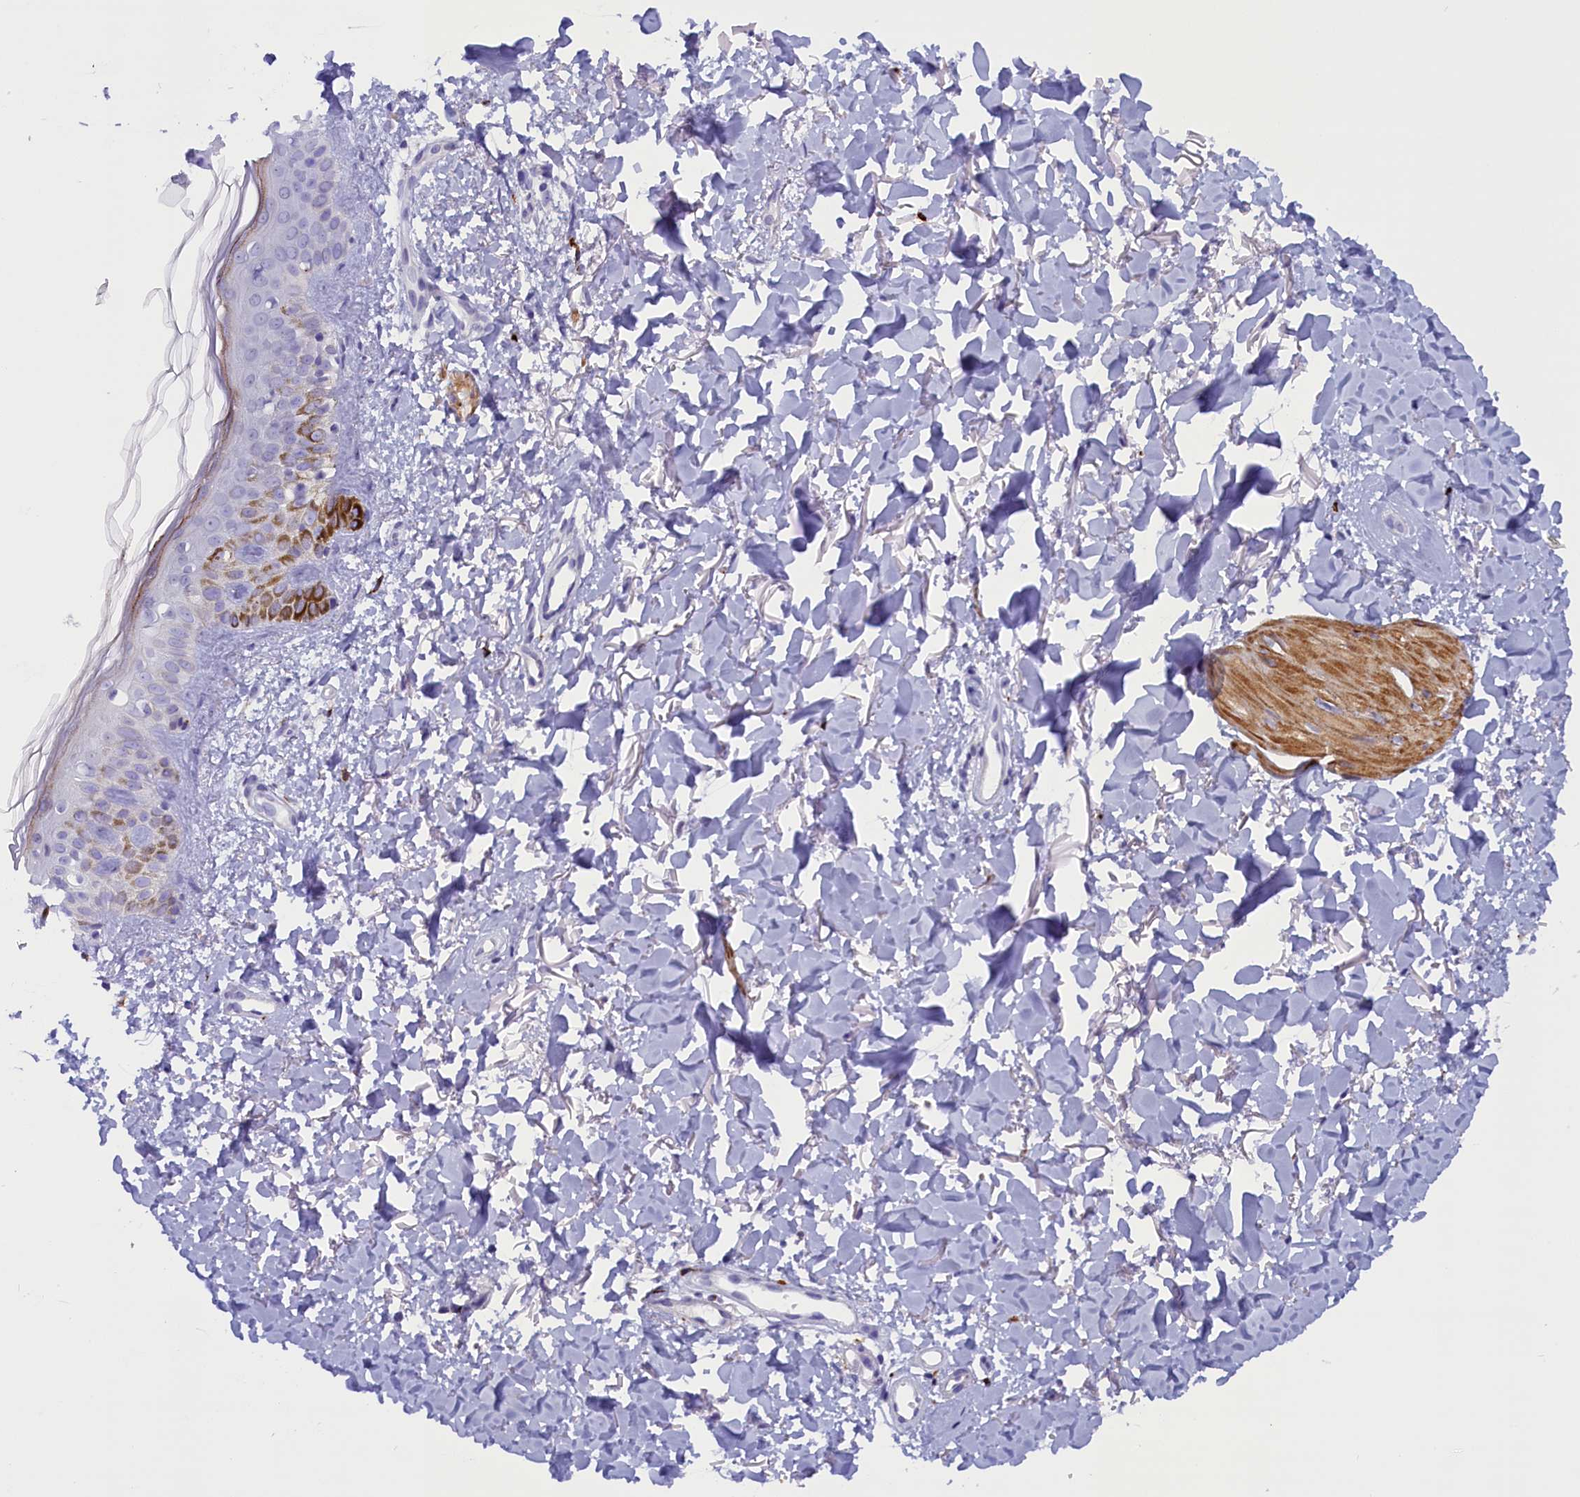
{"staining": {"intensity": "negative", "quantity": "none", "location": "none"}, "tissue": "skin", "cell_type": "Fibroblasts", "image_type": "normal", "snomed": [{"axis": "morphology", "description": "Normal tissue, NOS"}, {"axis": "topography", "description": "Skin"}], "caption": "Immunohistochemistry photomicrograph of unremarkable skin stained for a protein (brown), which exhibits no staining in fibroblasts. (DAB immunohistochemistry, high magnification).", "gene": "RTTN", "patient": {"sex": "female", "age": 58}}